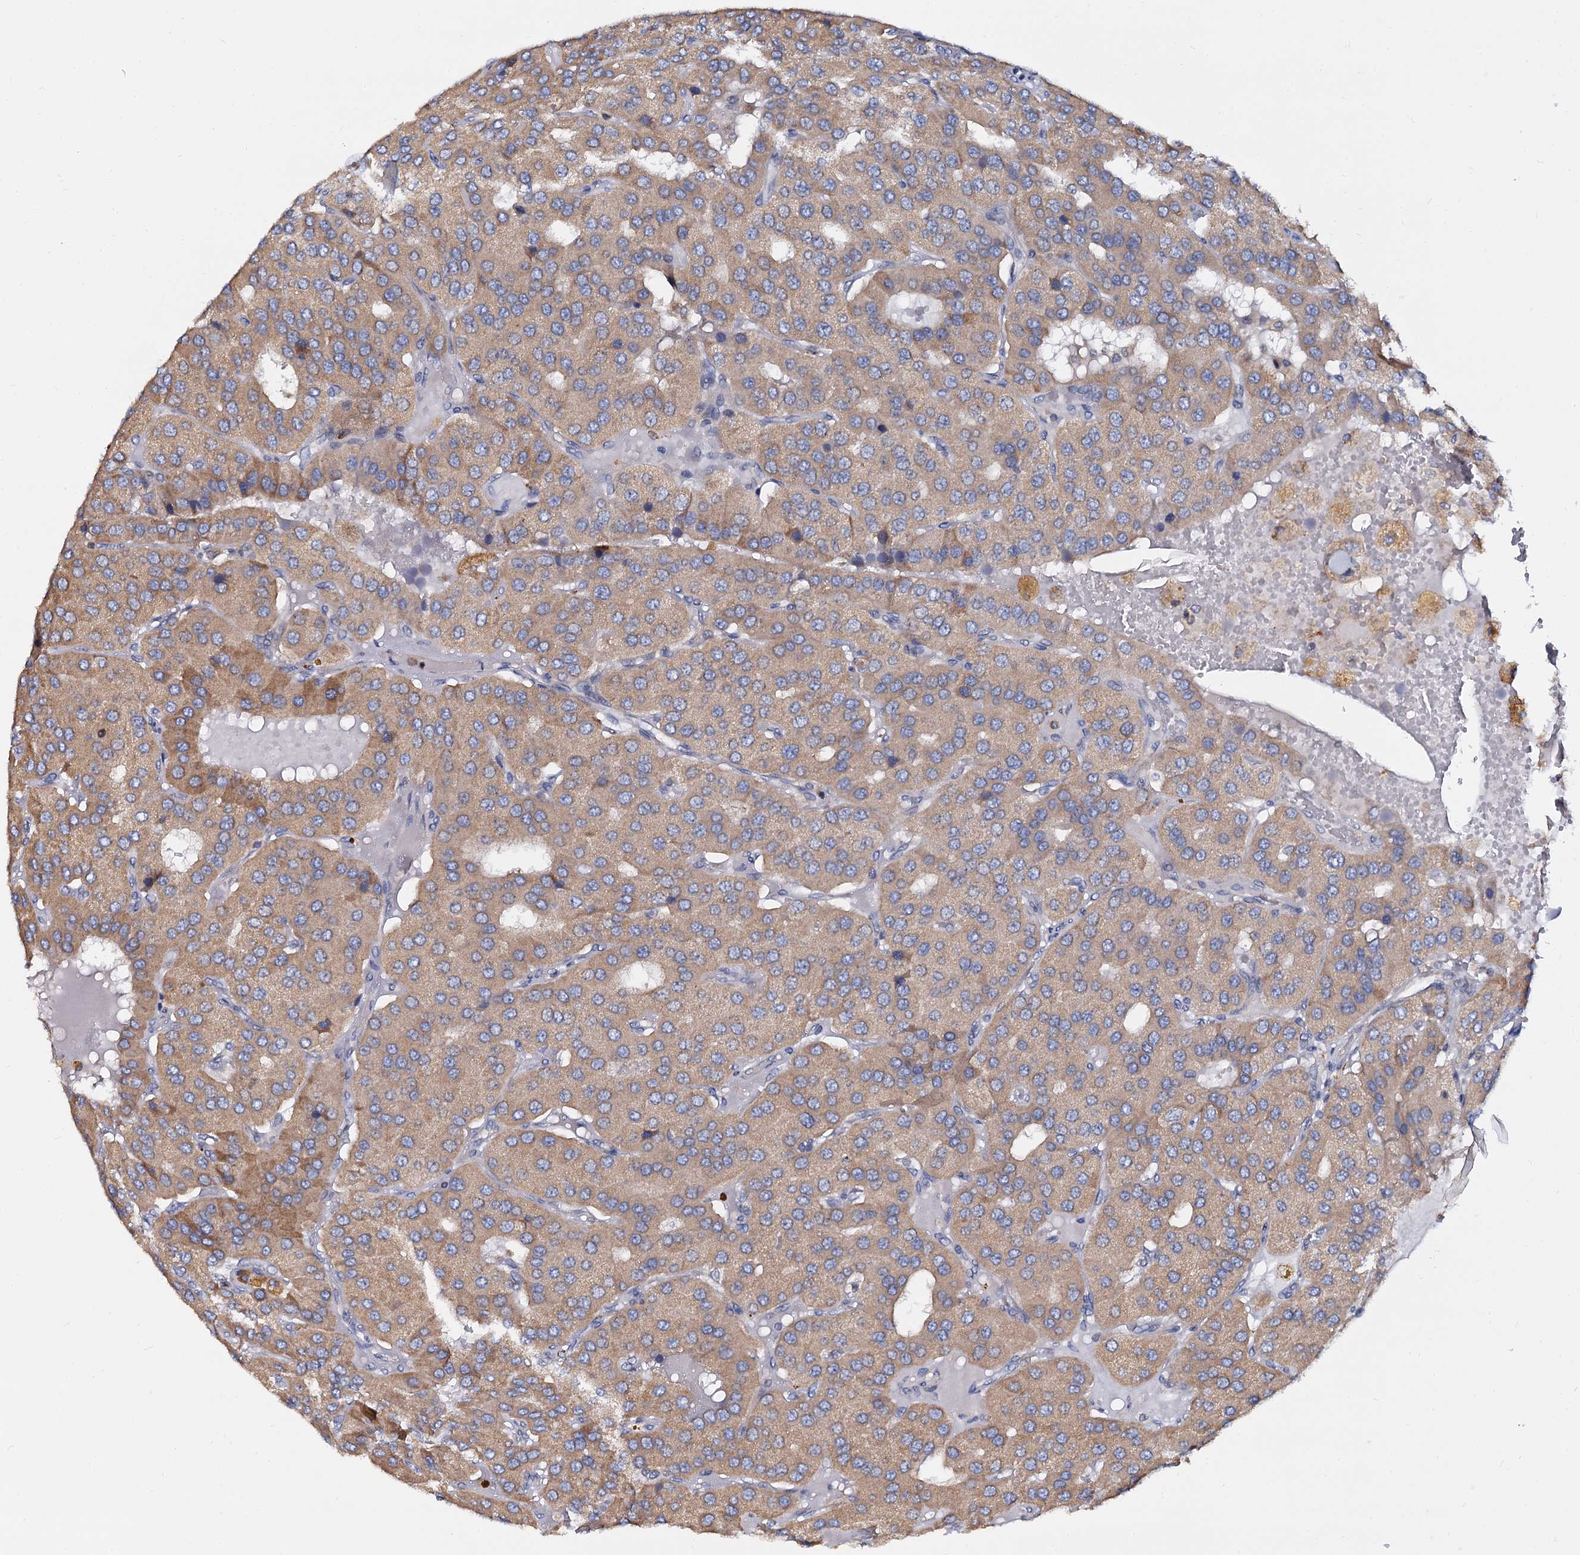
{"staining": {"intensity": "weak", "quantity": ">75%", "location": "cytoplasmic/membranous"}, "tissue": "parathyroid gland", "cell_type": "Glandular cells", "image_type": "normal", "snomed": [{"axis": "morphology", "description": "Normal tissue, NOS"}, {"axis": "morphology", "description": "Adenoma, NOS"}, {"axis": "topography", "description": "Parathyroid gland"}], "caption": "Protein expression analysis of unremarkable human parathyroid gland reveals weak cytoplasmic/membranous staining in about >75% of glandular cells. (IHC, brightfield microscopy, high magnification).", "gene": "ANKRD13A", "patient": {"sex": "female", "age": 86}}